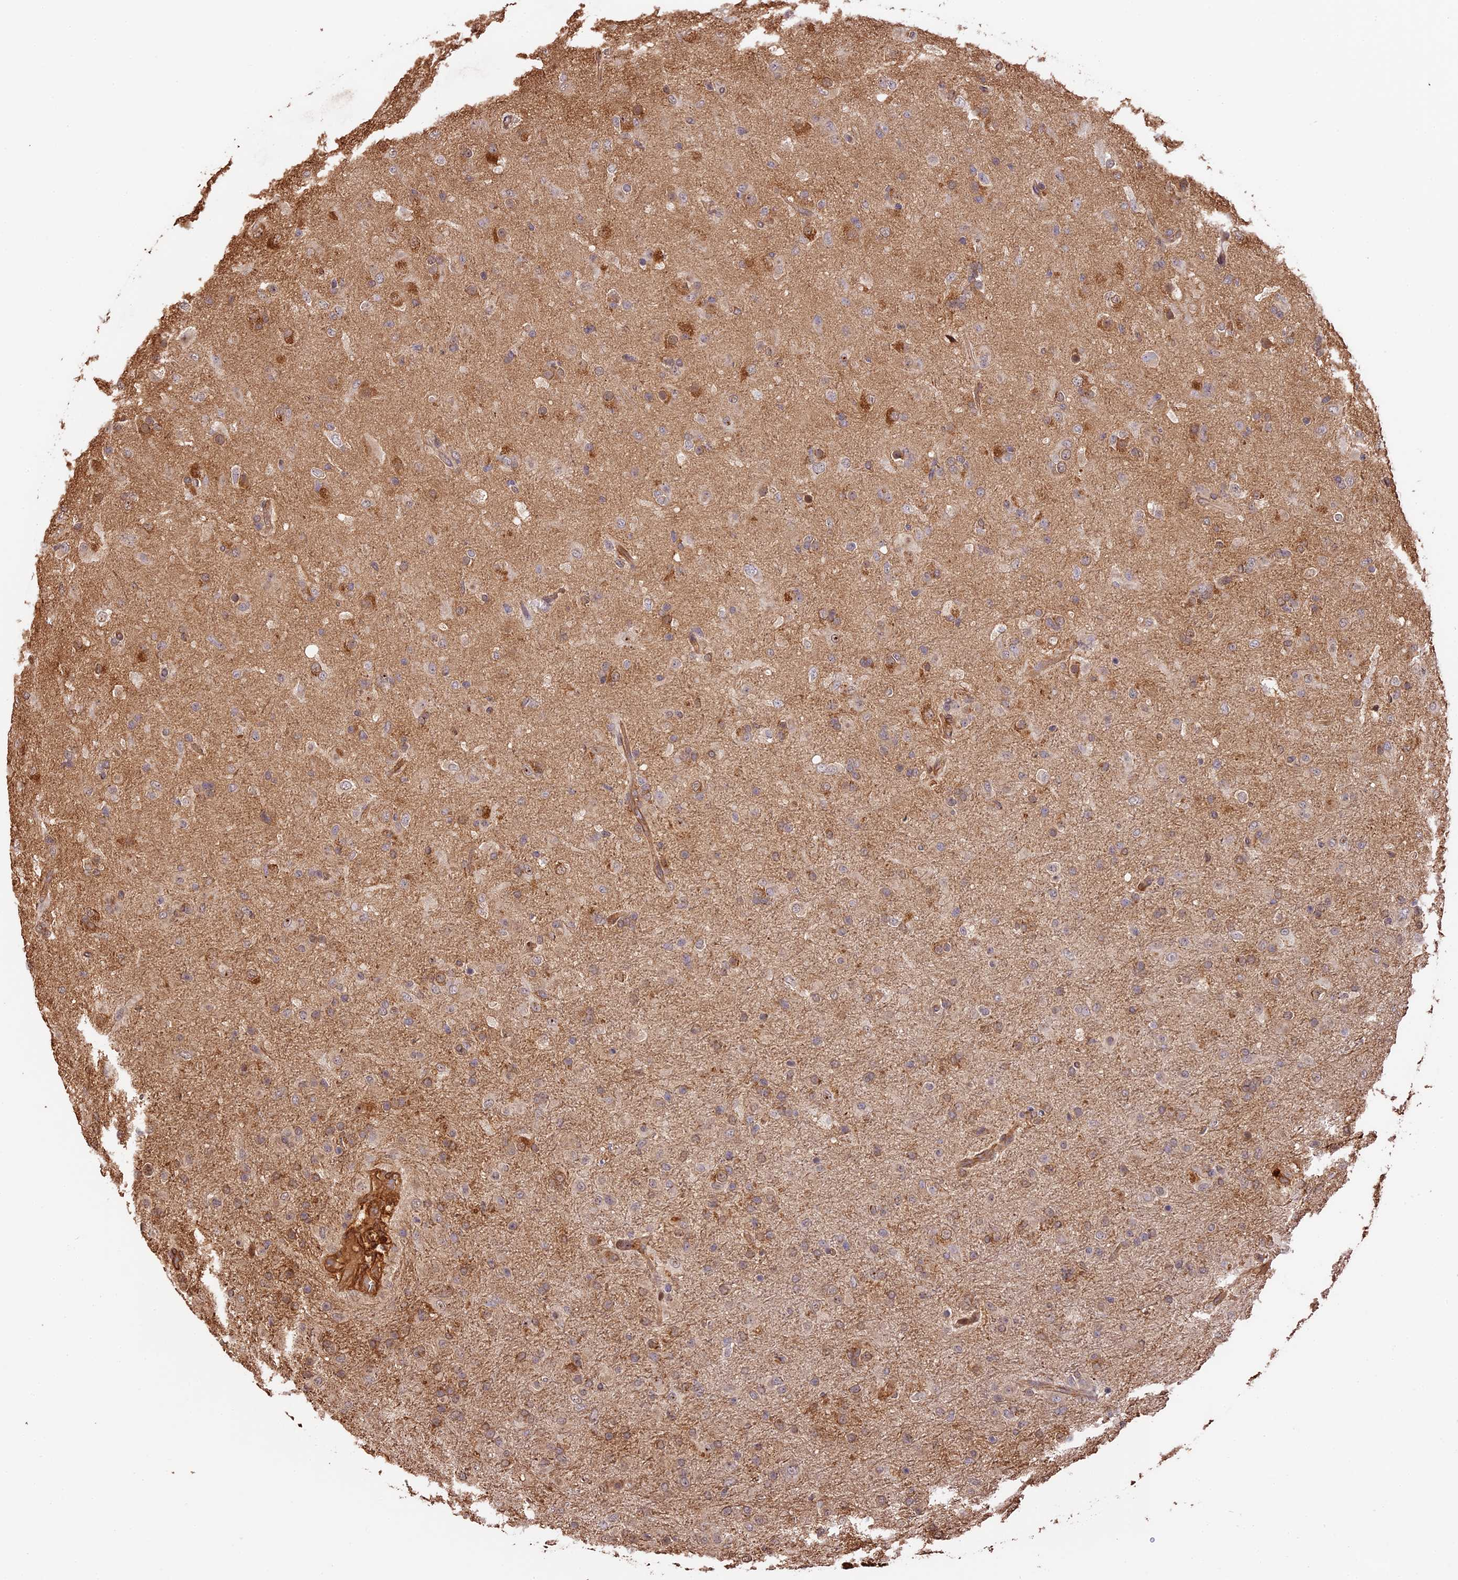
{"staining": {"intensity": "weak", "quantity": "<25%", "location": "cytoplasmic/membranous"}, "tissue": "glioma", "cell_type": "Tumor cells", "image_type": "cancer", "snomed": [{"axis": "morphology", "description": "Glioma, malignant, Low grade"}, {"axis": "topography", "description": "Brain"}], "caption": "A high-resolution micrograph shows IHC staining of glioma, which exhibits no significant positivity in tumor cells.", "gene": "PPP1R37", "patient": {"sex": "male", "age": 65}}